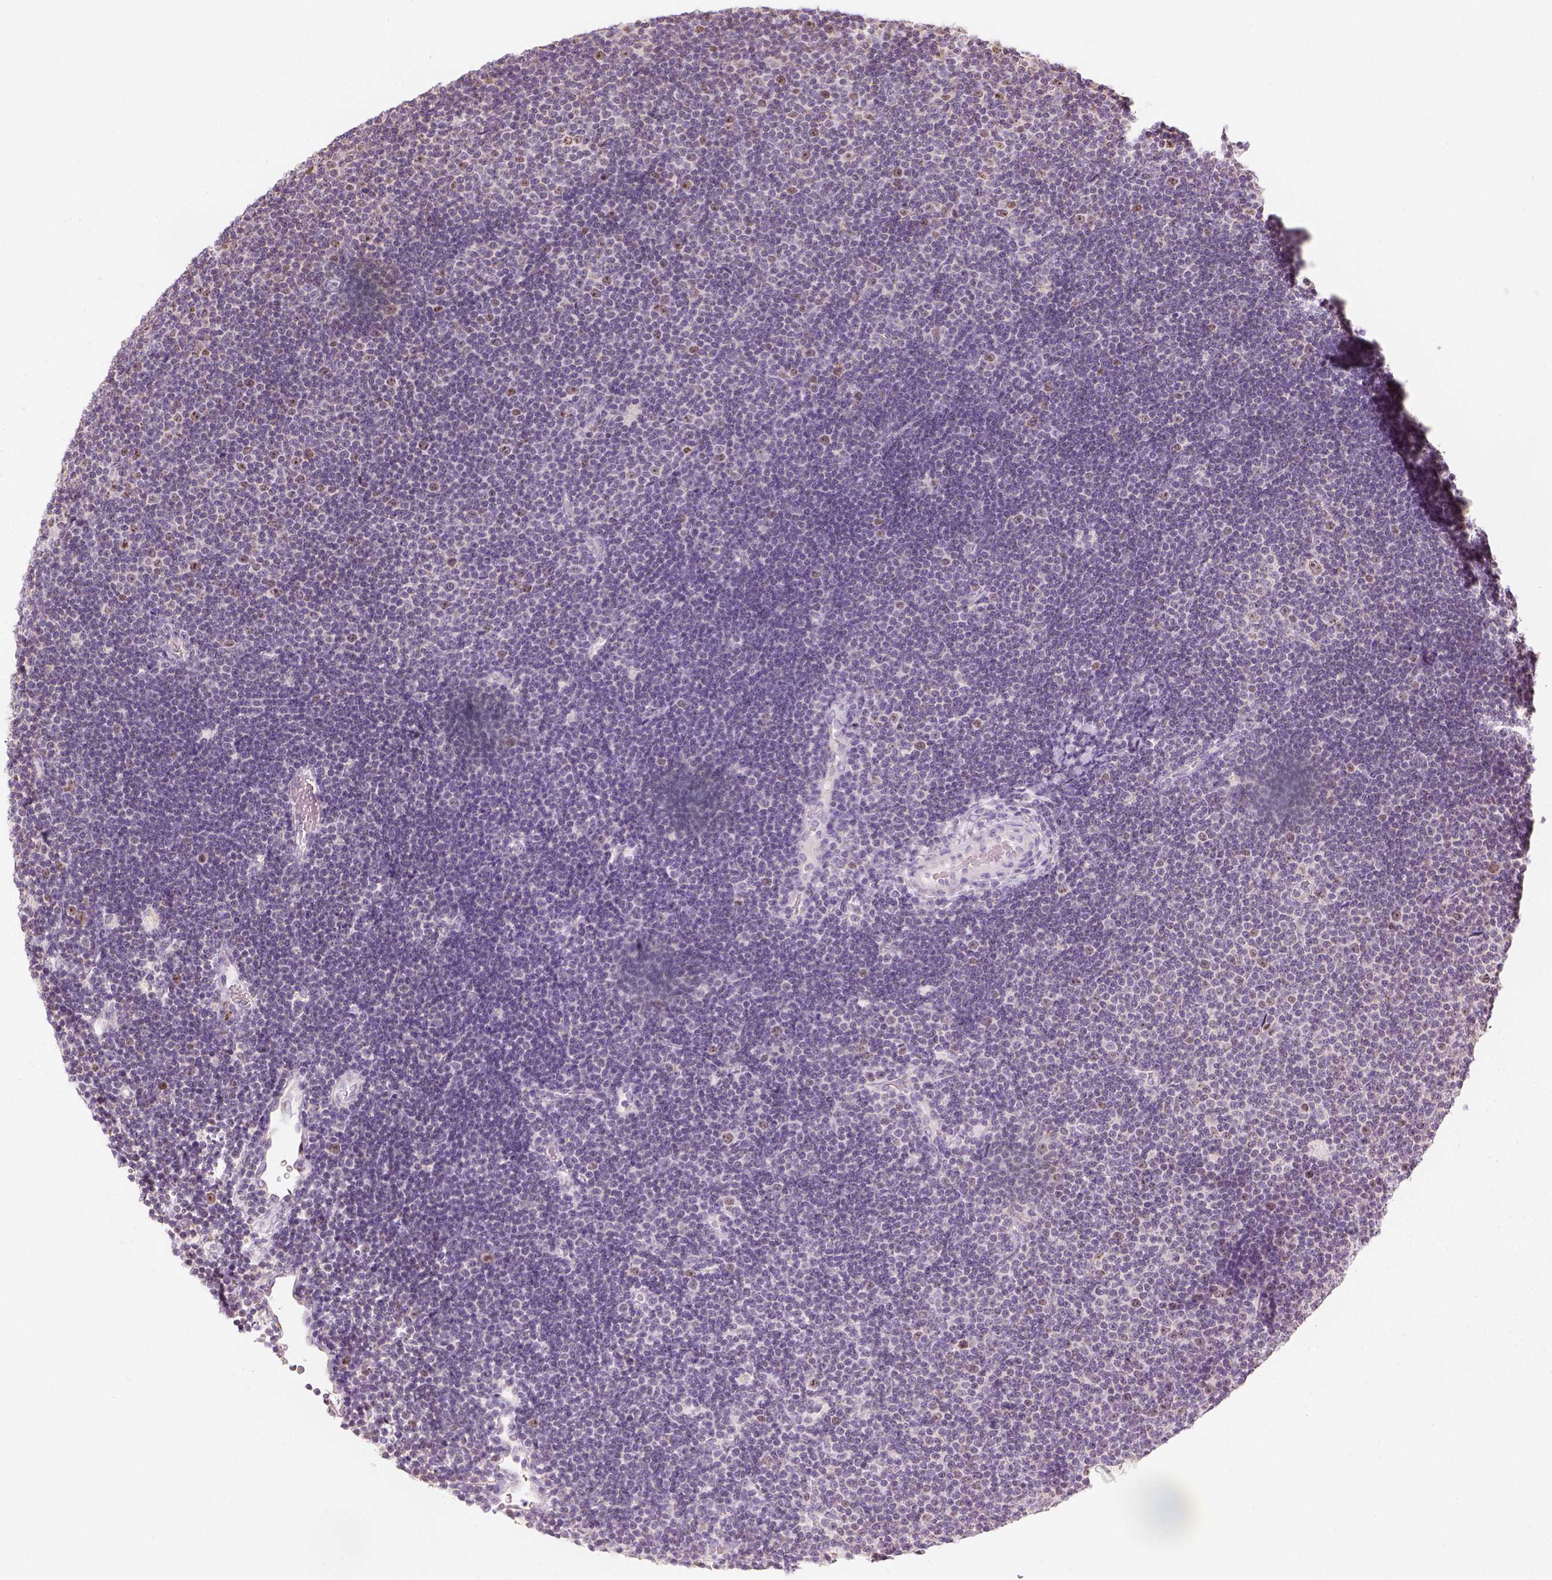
{"staining": {"intensity": "negative", "quantity": "none", "location": "none"}, "tissue": "lymphoma", "cell_type": "Tumor cells", "image_type": "cancer", "snomed": [{"axis": "morphology", "description": "Malignant lymphoma, non-Hodgkin's type, Low grade"}, {"axis": "topography", "description": "Brain"}], "caption": "Lymphoma was stained to show a protein in brown. There is no significant positivity in tumor cells. (Stains: DAB (3,3'-diaminobenzidine) immunohistochemistry with hematoxylin counter stain, Microscopy: brightfield microscopy at high magnification).", "gene": "LCA5", "patient": {"sex": "female", "age": 66}}